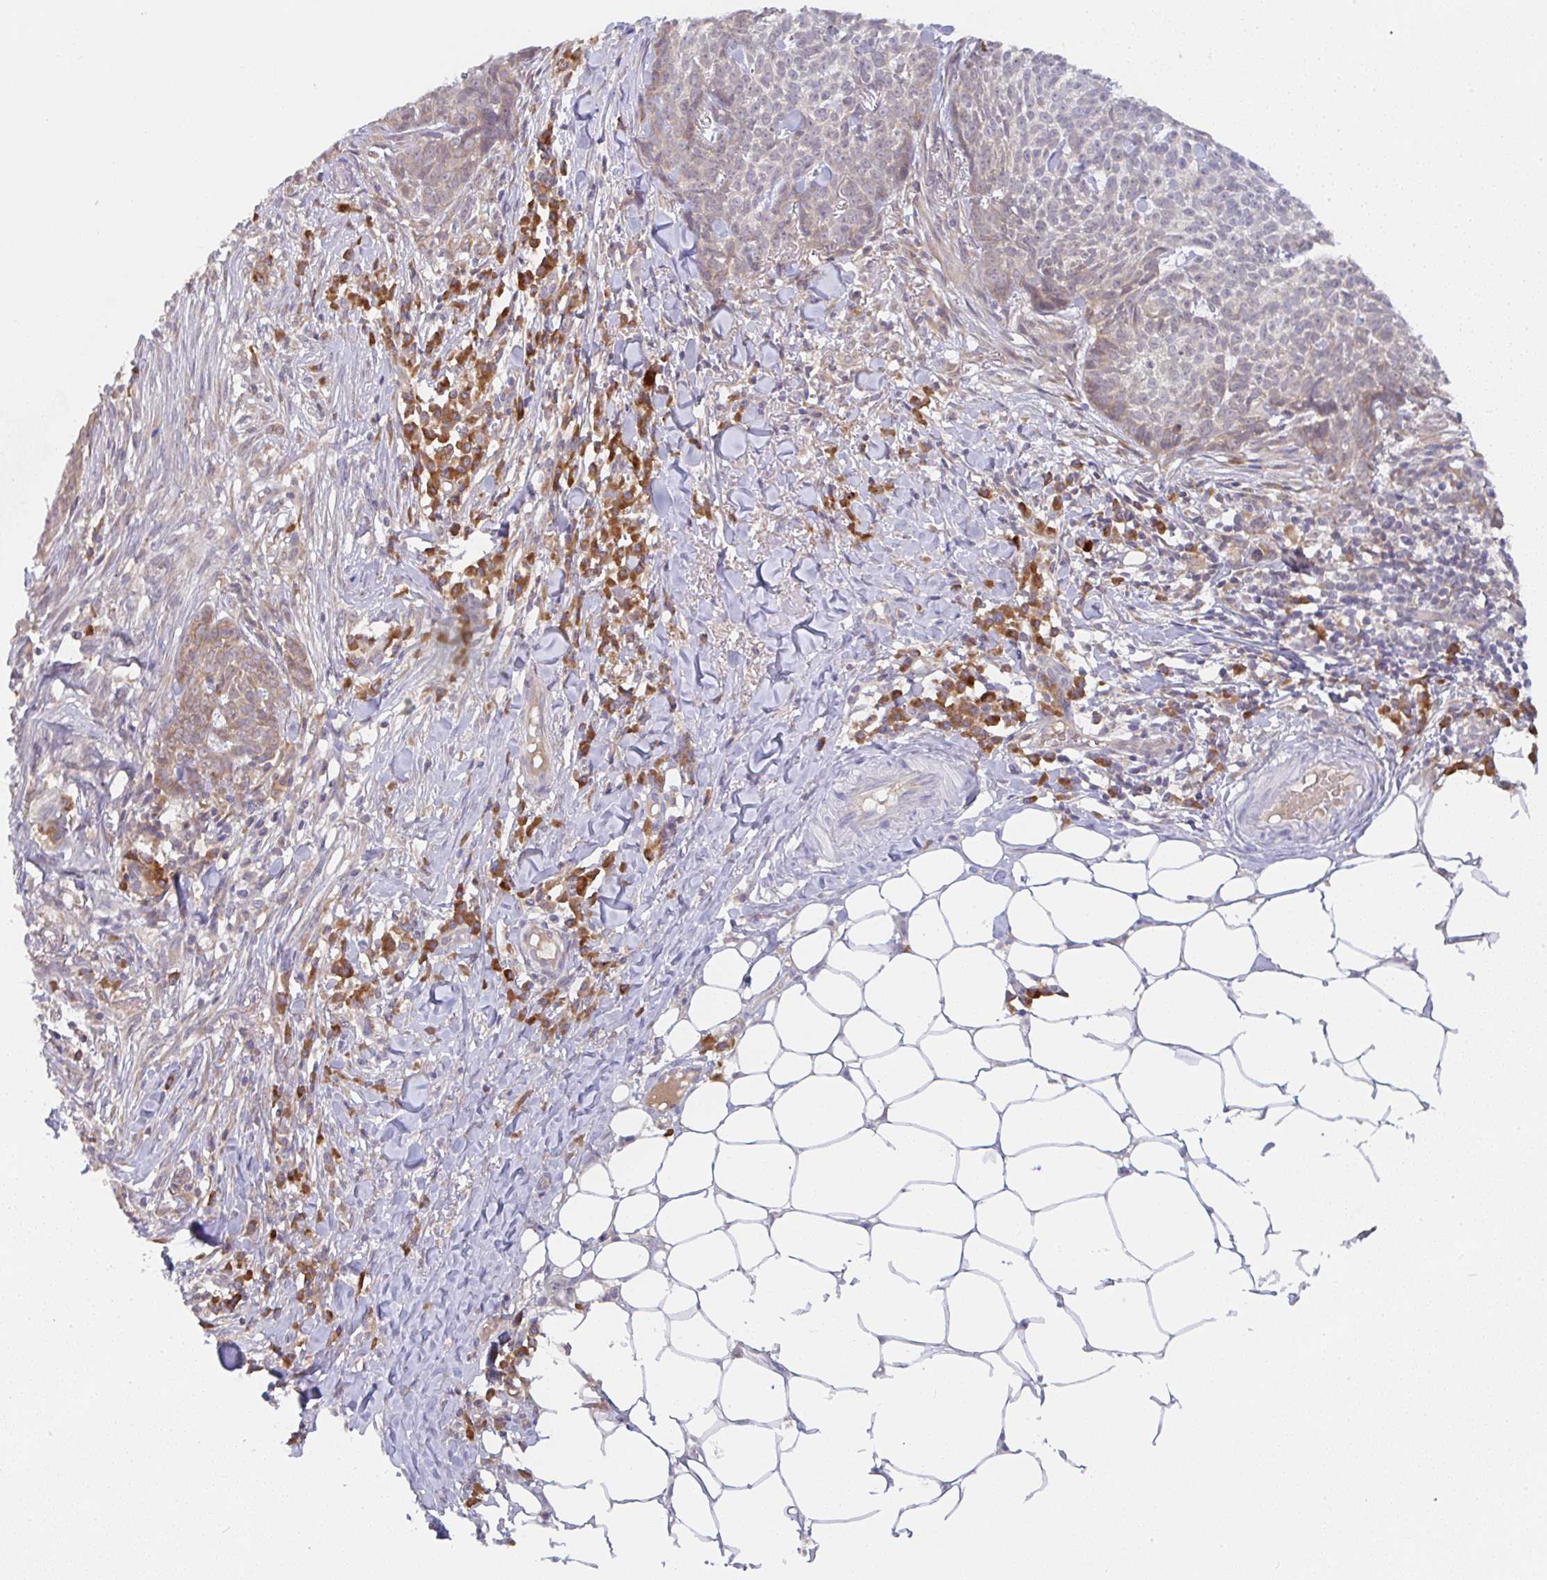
{"staining": {"intensity": "weak", "quantity": "25%-75%", "location": "cytoplasmic/membranous"}, "tissue": "skin cancer", "cell_type": "Tumor cells", "image_type": "cancer", "snomed": [{"axis": "morphology", "description": "Basal cell carcinoma"}, {"axis": "topography", "description": "Skin"}], "caption": "Skin basal cell carcinoma stained with DAB immunohistochemistry (IHC) exhibits low levels of weak cytoplasmic/membranous positivity in about 25%-75% of tumor cells.", "gene": "DERL2", "patient": {"sex": "female", "age": 93}}